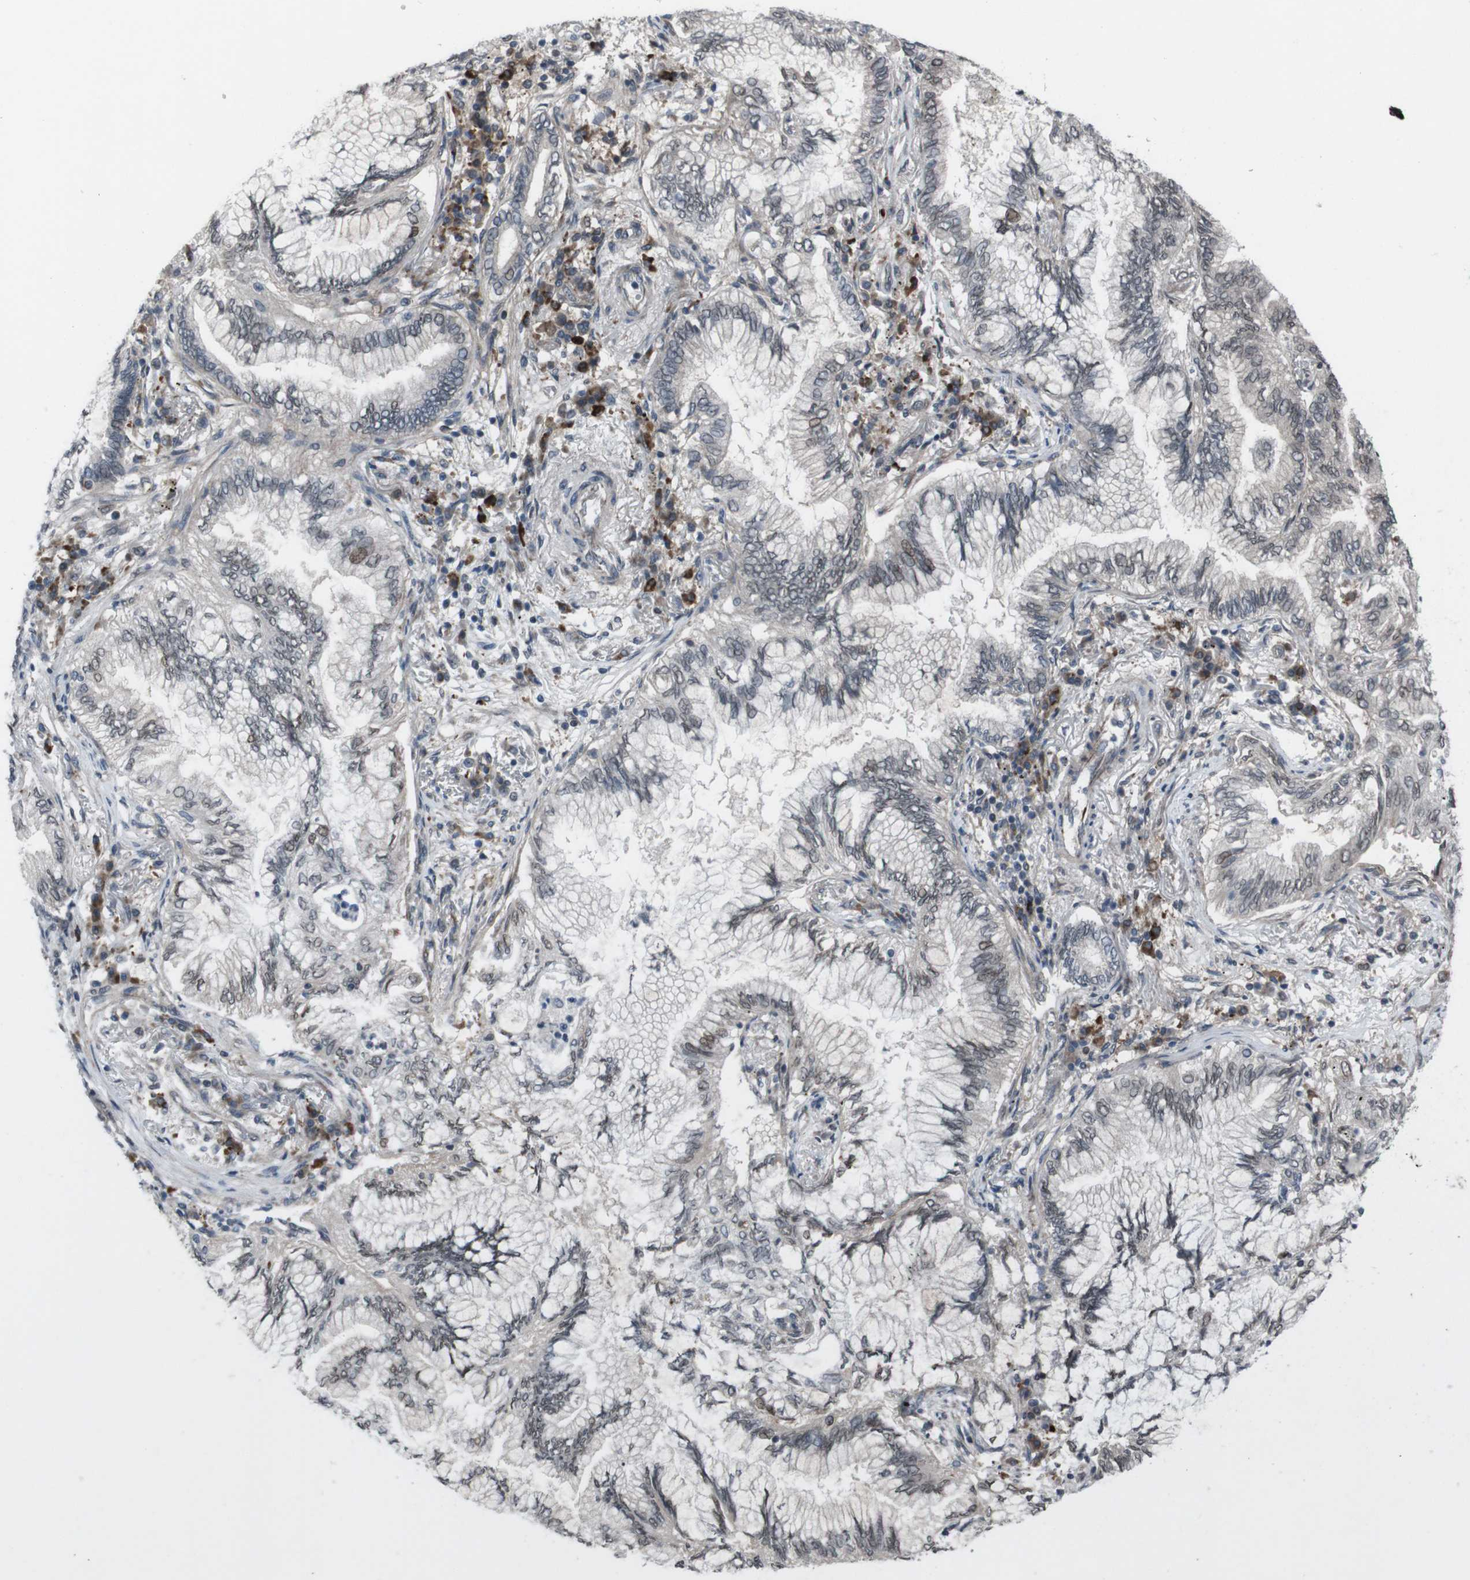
{"staining": {"intensity": "moderate", "quantity": "<25%", "location": "nuclear"}, "tissue": "lung cancer", "cell_type": "Tumor cells", "image_type": "cancer", "snomed": [{"axis": "morphology", "description": "Normal tissue, NOS"}, {"axis": "morphology", "description": "Adenocarcinoma, NOS"}, {"axis": "topography", "description": "Bronchus"}, {"axis": "topography", "description": "Lung"}], "caption": "Protein expression analysis of lung cancer (adenocarcinoma) reveals moderate nuclear expression in approximately <25% of tumor cells.", "gene": "SS18L1", "patient": {"sex": "female", "age": 70}}